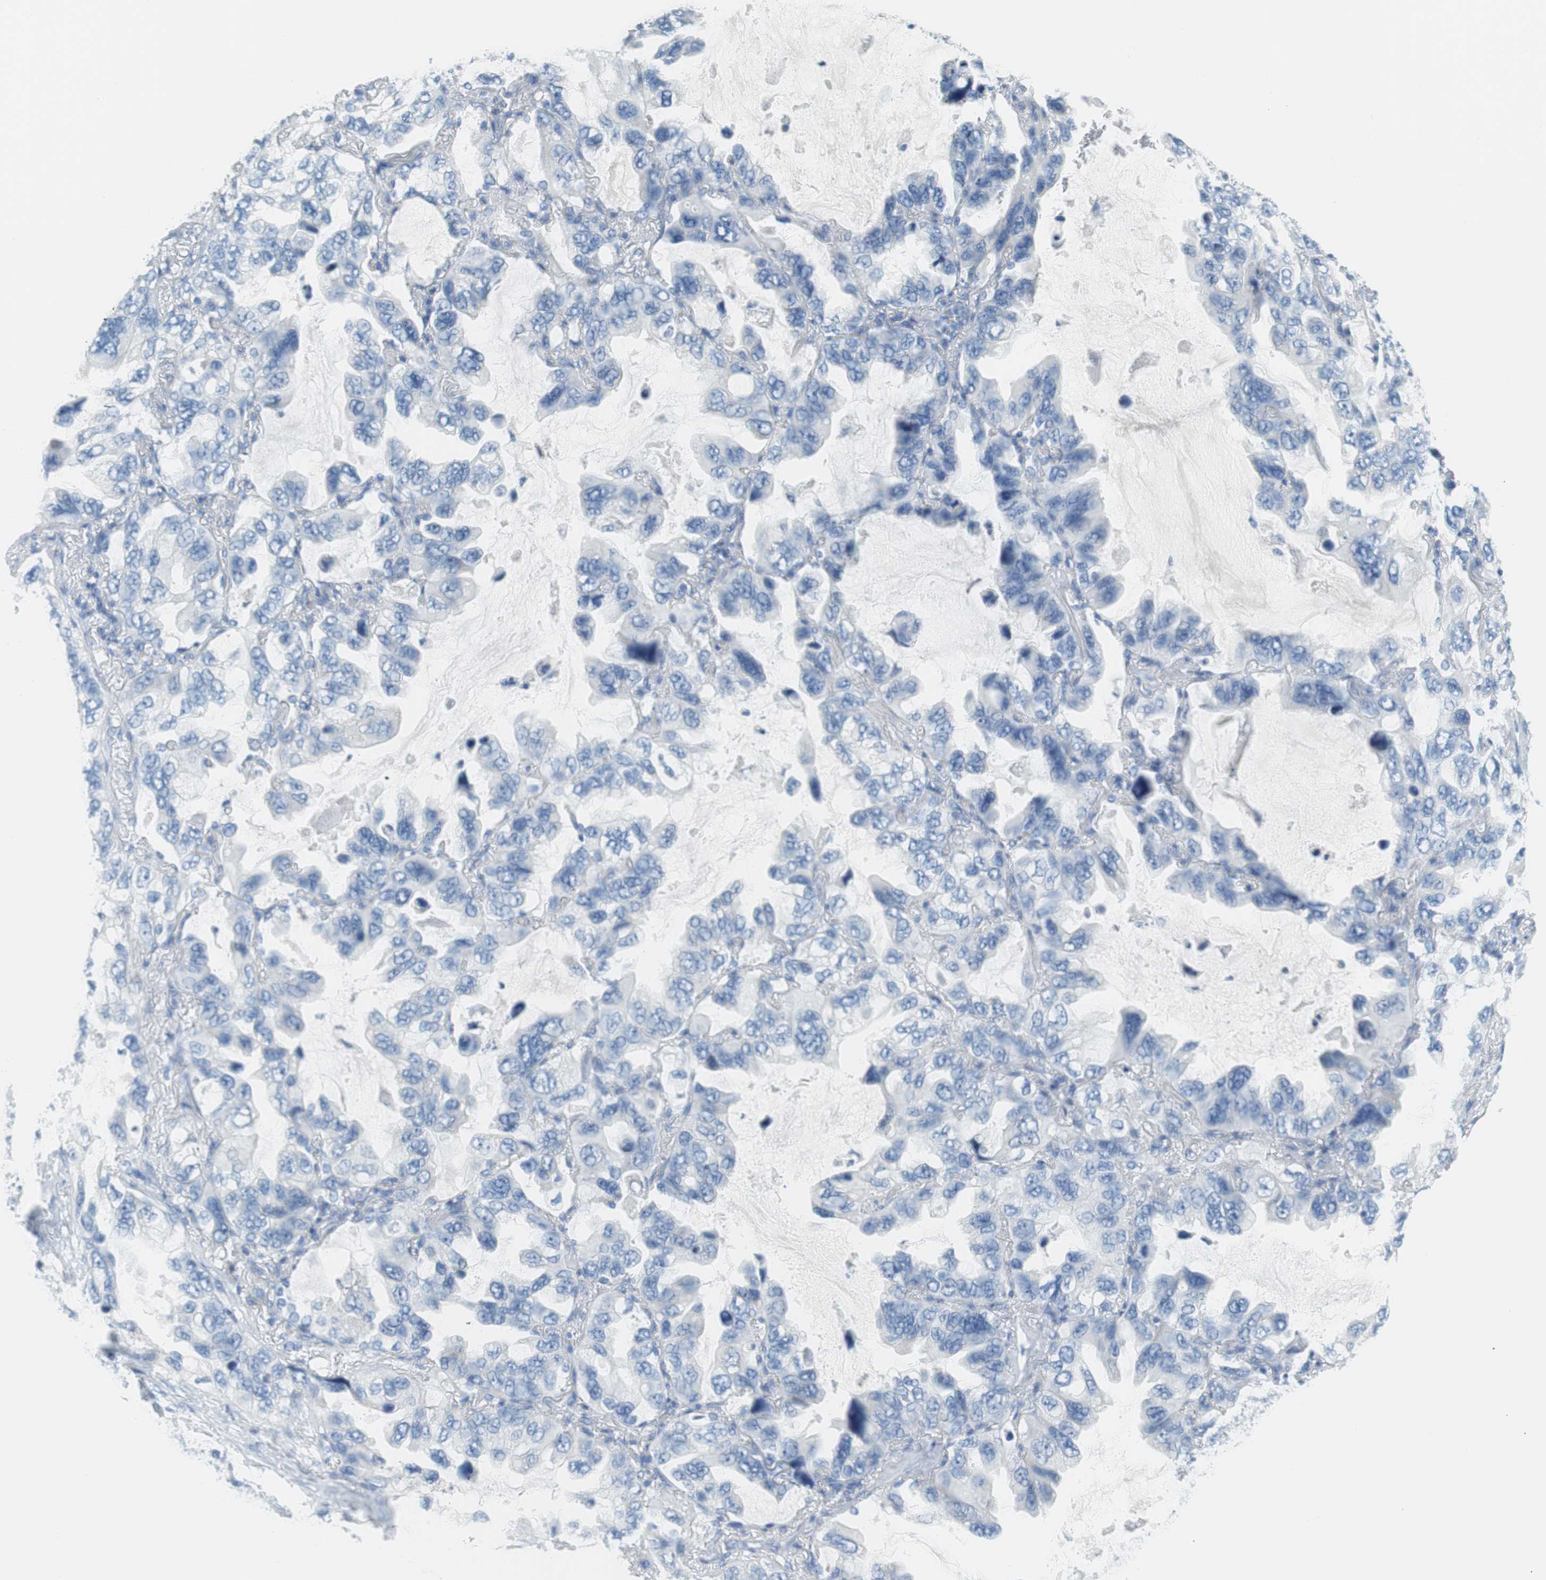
{"staining": {"intensity": "negative", "quantity": "none", "location": "none"}, "tissue": "lung cancer", "cell_type": "Tumor cells", "image_type": "cancer", "snomed": [{"axis": "morphology", "description": "Squamous cell carcinoma, NOS"}, {"axis": "topography", "description": "Lung"}], "caption": "Protein analysis of lung cancer (squamous cell carcinoma) shows no significant staining in tumor cells.", "gene": "MYH1", "patient": {"sex": "female", "age": 73}}